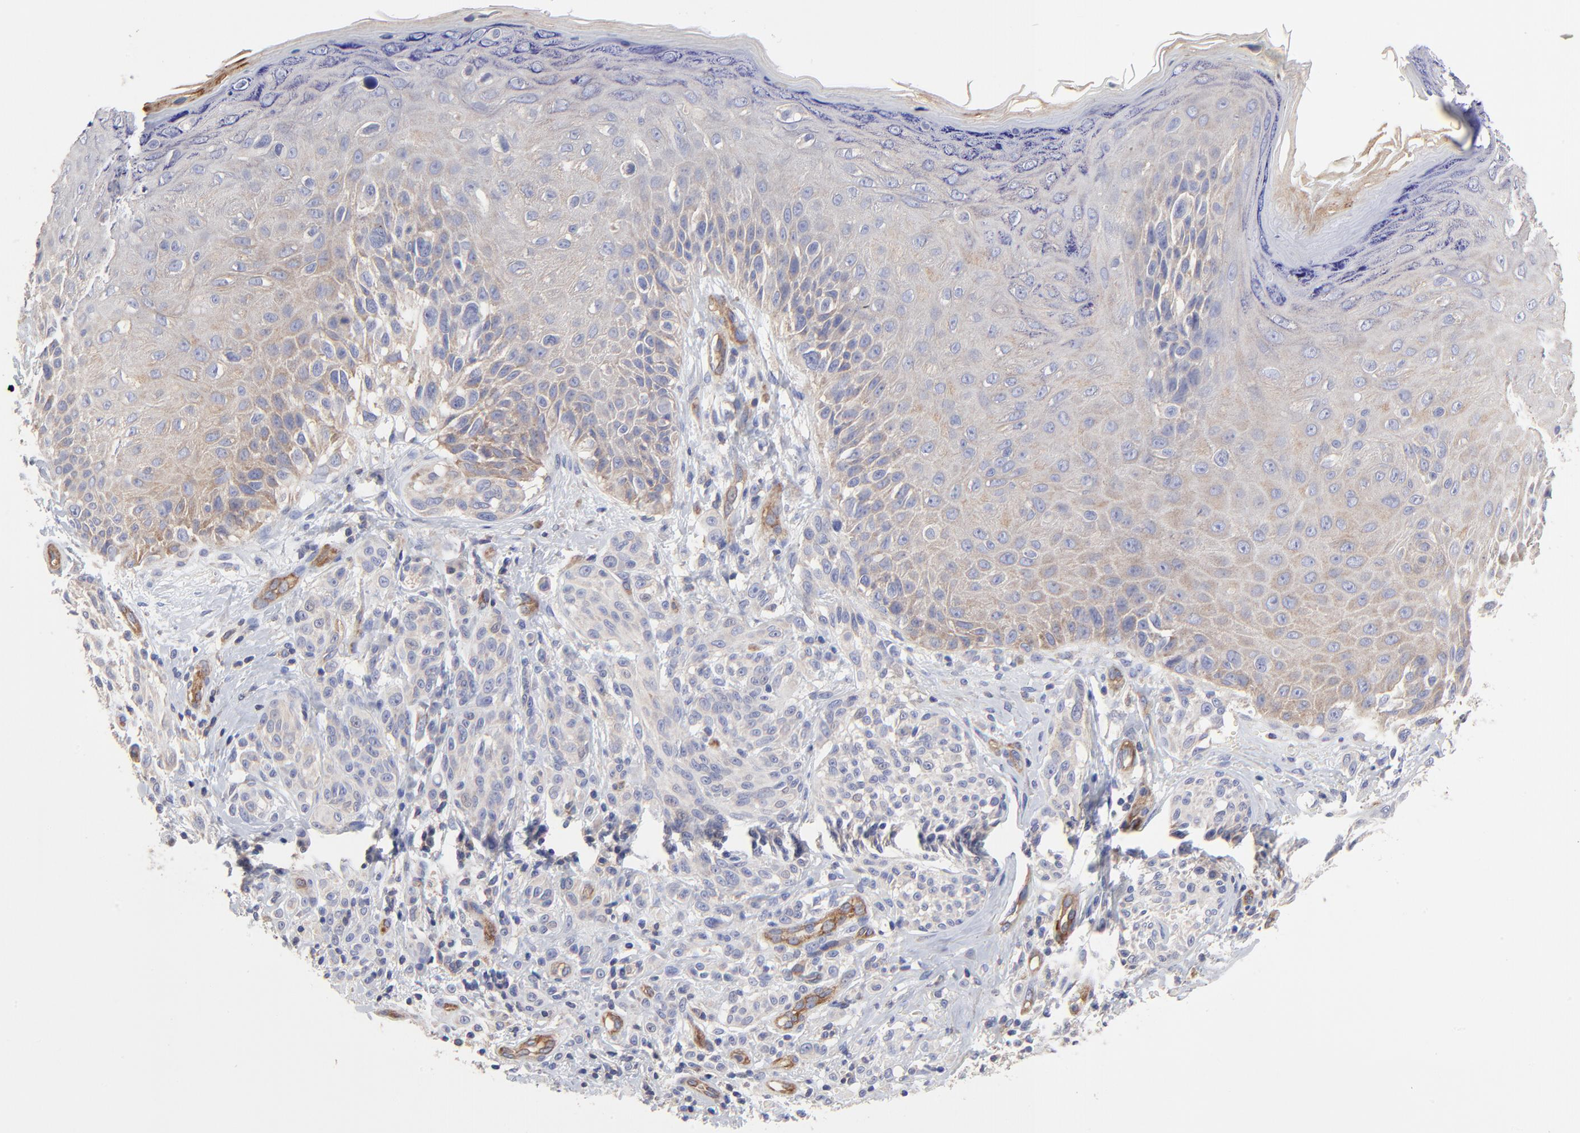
{"staining": {"intensity": "negative", "quantity": "none", "location": "none"}, "tissue": "melanoma", "cell_type": "Tumor cells", "image_type": "cancer", "snomed": [{"axis": "morphology", "description": "Malignant melanoma, NOS"}, {"axis": "topography", "description": "Skin"}], "caption": "Immunohistochemistry (IHC) of human melanoma displays no expression in tumor cells.", "gene": "SULF2", "patient": {"sex": "male", "age": 57}}